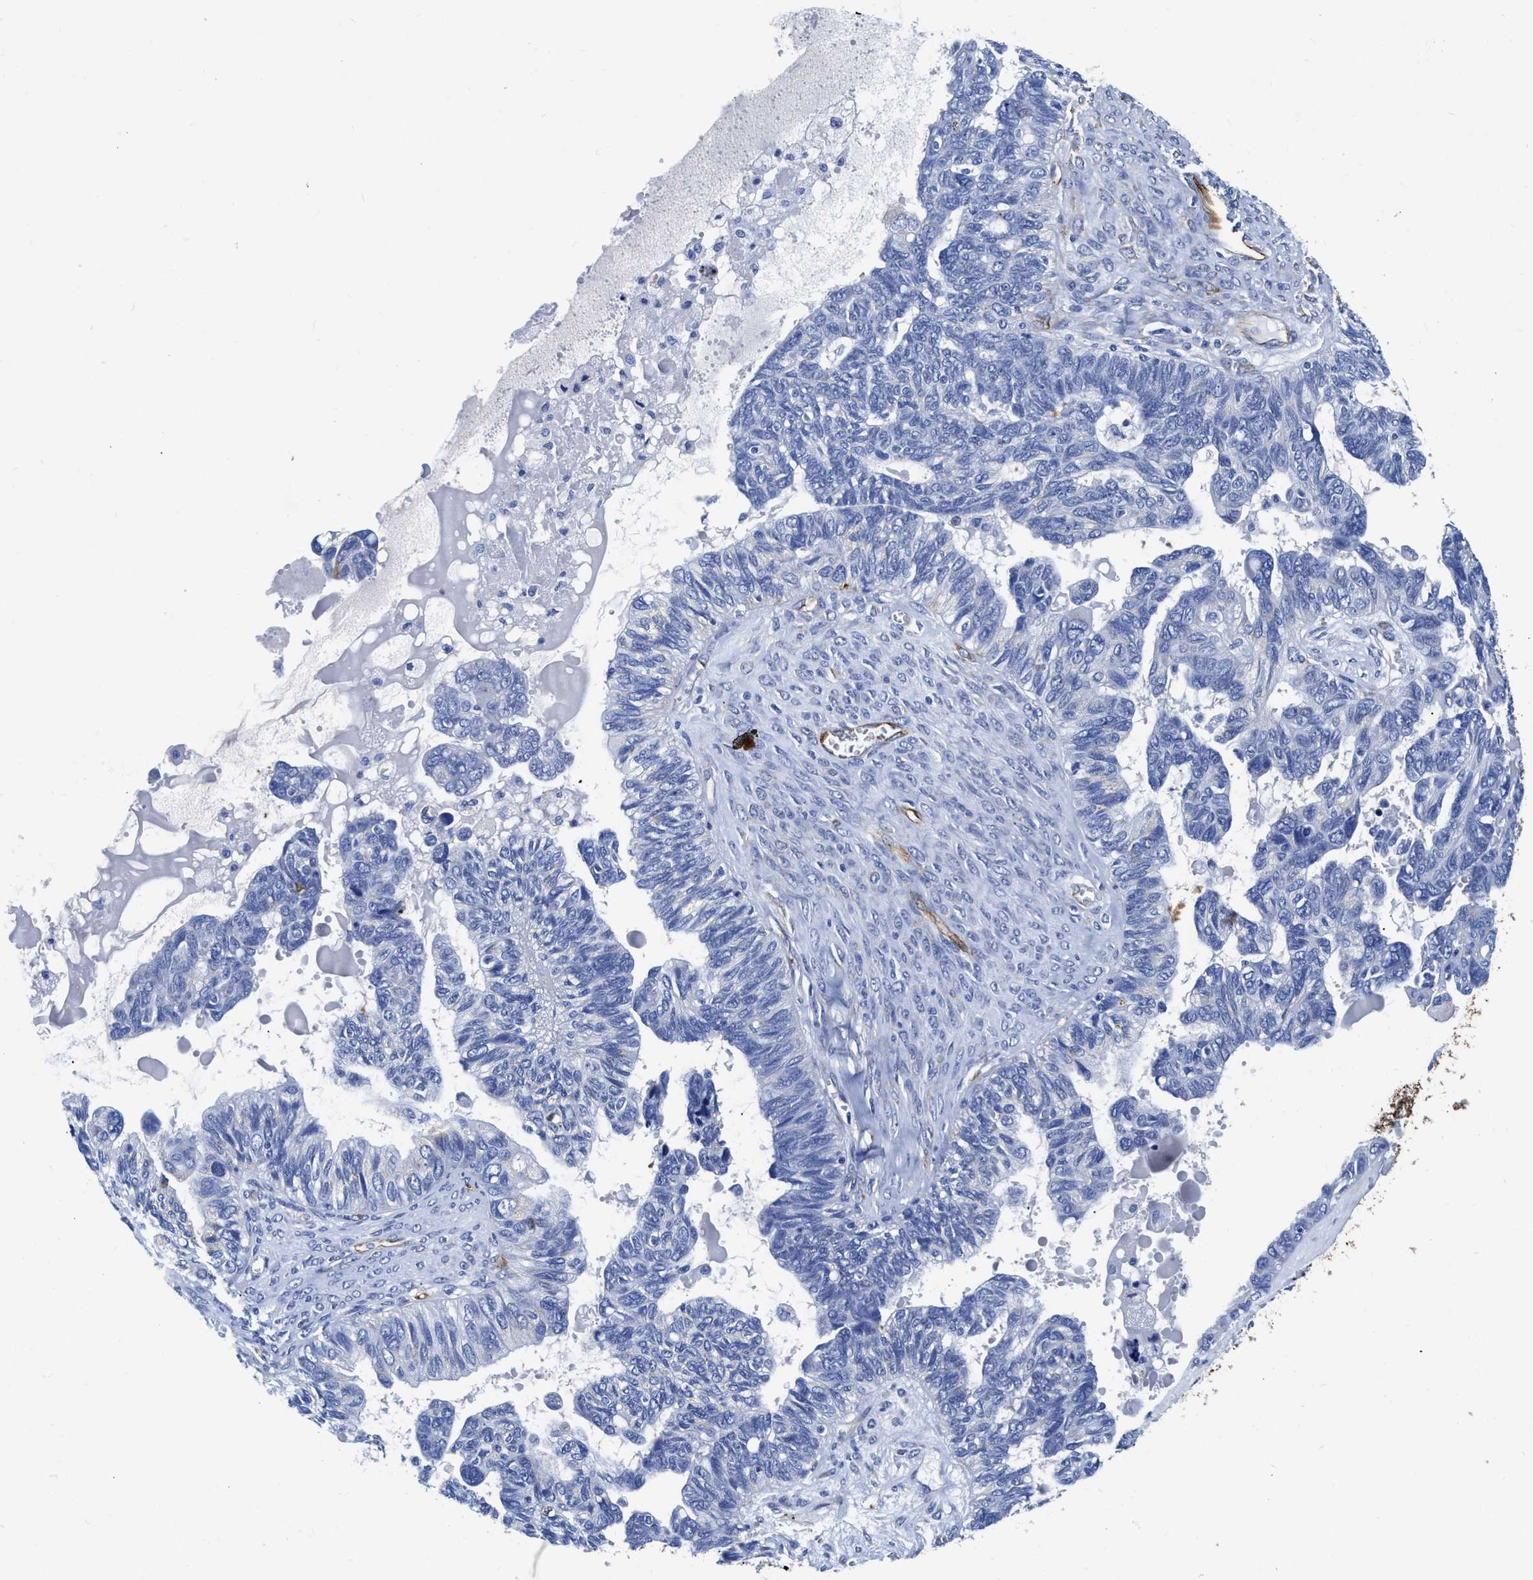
{"staining": {"intensity": "negative", "quantity": "none", "location": "none"}, "tissue": "ovarian cancer", "cell_type": "Tumor cells", "image_type": "cancer", "snomed": [{"axis": "morphology", "description": "Cystadenocarcinoma, serous, NOS"}, {"axis": "topography", "description": "Ovary"}], "caption": "A high-resolution micrograph shows immunohistochemistry staining of ovarian cancer (serous cystadenocarcinoma), which exhibits no significant positivity in tumor cells.", "gene": "TVP23B", "patient": {"sex": "female", "age": 79}}